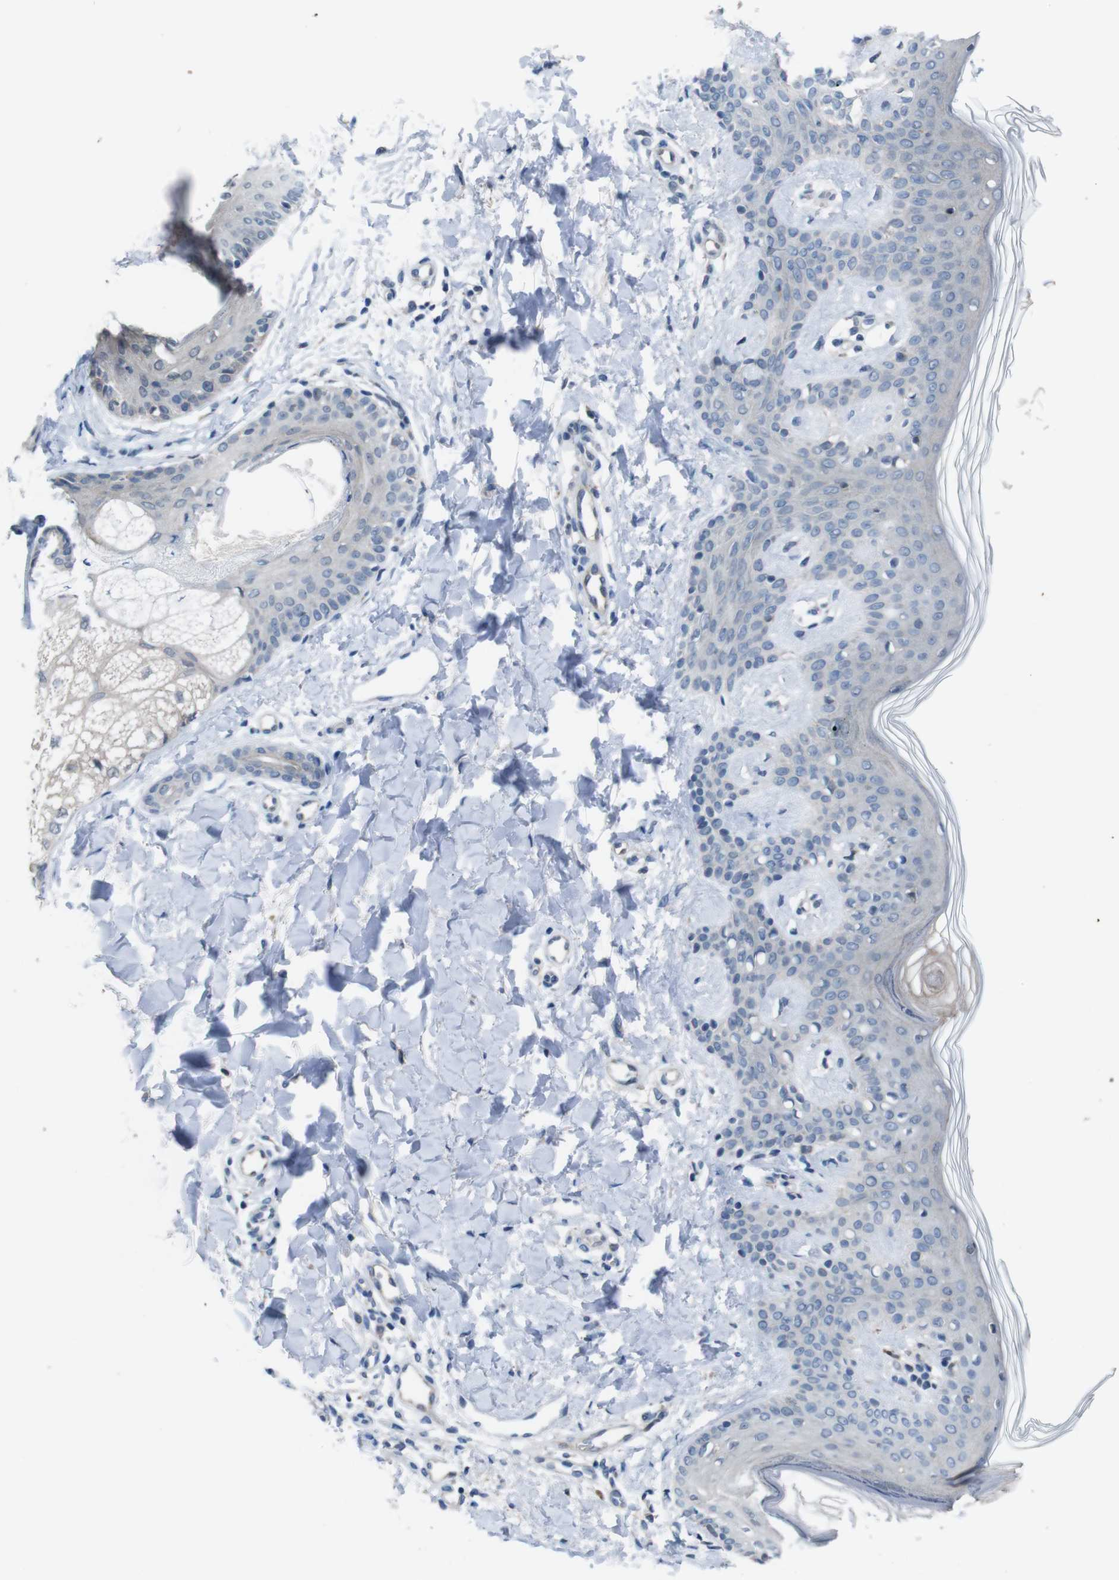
{"staining": {"intensity": "negative", "quantity": "none", "location": "none"}, "tissue": "skin", "cell_type": "Fibroblasts", "image_type": "normal", "snomed": [{"axis": "morphology", "description": "Normal tissue, NOS"}, {"axis": "topography", "description": "Skin"}], "caption": "Protein analysis of unremarkable skin exhibits no significant staining in fibroblasts.", "gene": "CDH22", "patient": {"sex": "male", "age": 16}}